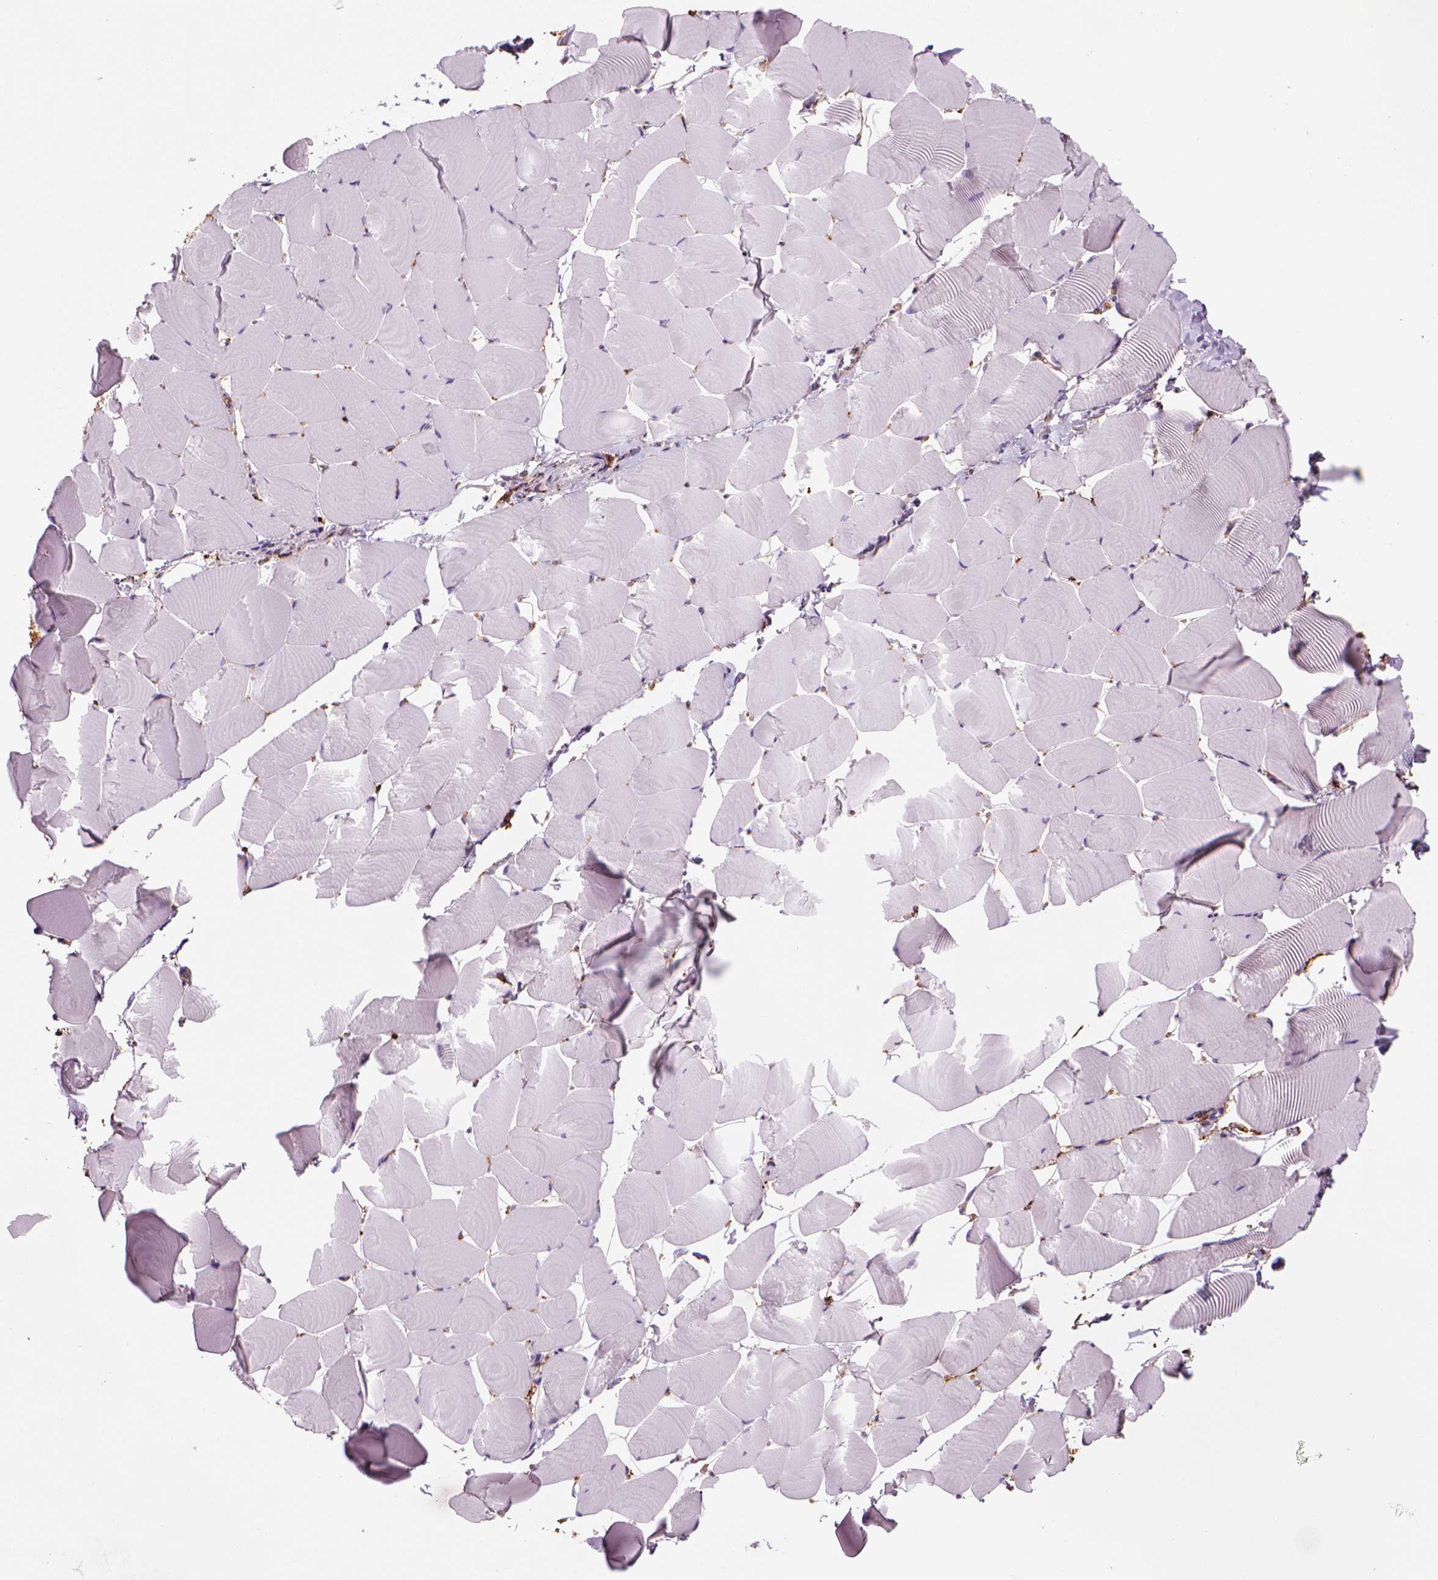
{"staining": {"intensity": "negative", "quantity": "none", "location": "none"}, "tissue": "skeletal muscle", "cell_type": "Myocytes", "image_type": "normal", "snomed": [{"axis": "morphology", "description": "Normal tissue, NOS"}, {"axis": "topography", "description": "Skeletal muscle"}], "caption": "Image shows no protein expression in myocytes of normal skeletal muscle. (Stains: DAB (3,3'-diaminobenzidine) immunohistochemistry (IHC) with hematoxylin counter stain, Microscopy: brightfield microscopy at high magnification).", "gene": "MARCKS", "patient": {"sex": "male", "age": 25}}